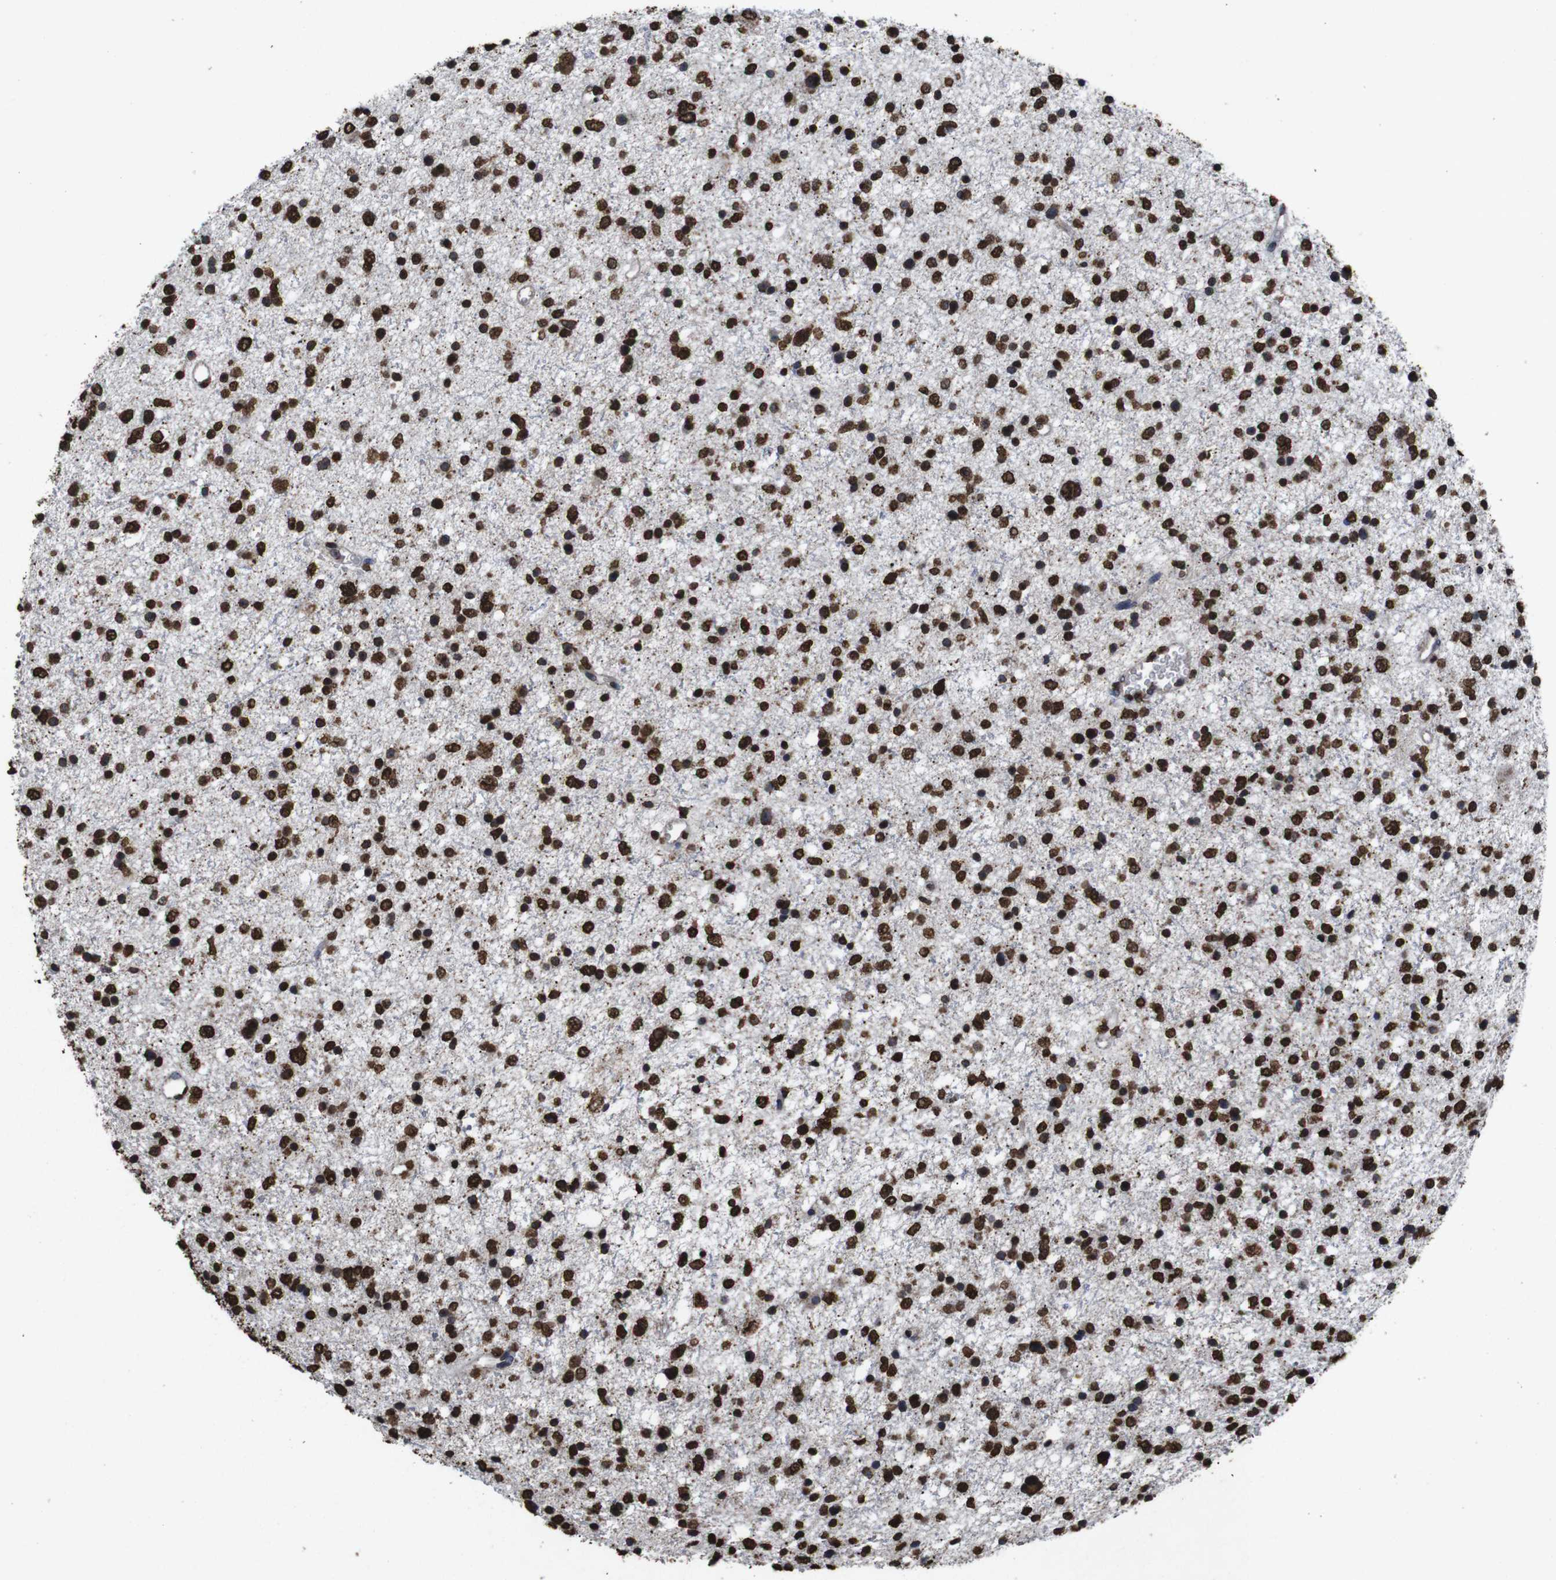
{"staining": {"intensity": "strong", "quantity": ">75%", "location": "nuclear"}, "tissue": "glioma", "cell_type": "Tumor cells", "image_type": "cancer", "snomed": [{"axis": "morphology", "description": "Glioma, malignant, Low grade"}, {"axis": "topography", "description": "Brain"}], "caption": "This photomicrograph shows malignant low-grade glioma stained with immunohistochemistry to label a protein in brown. The nuclear of tumor cells show strong positivity for the protein. Nuclei are counter-stained blue.", "gene": "MDM2", "patient": {"sex": "female", "age": 37}}